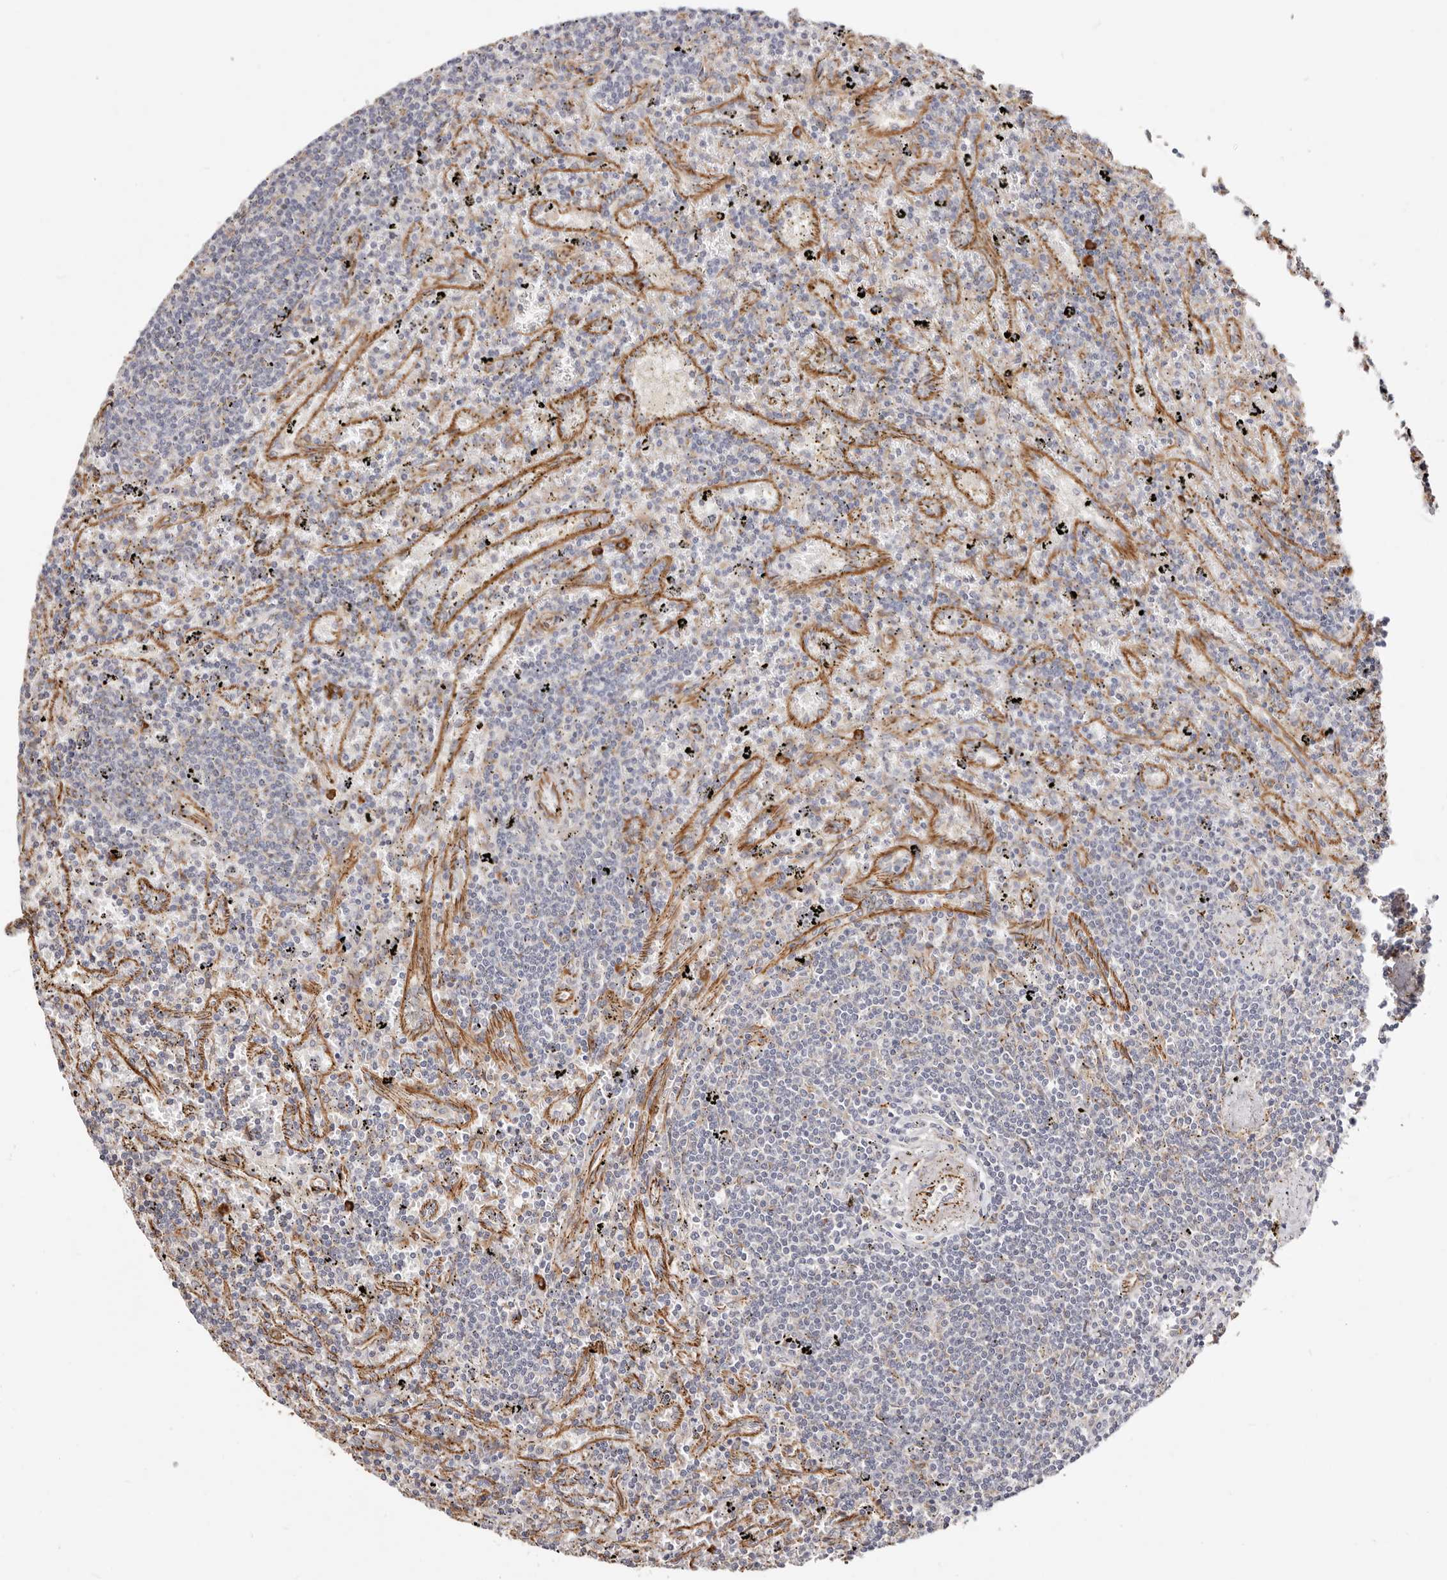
{"staining": {"intensity": "negative", "quantity": "none", "location": "none"}, "tissue": "lymphoma", "cell_type": "Tumor cells", "image_type": "cancer", "snomed": [{"axis": "morphology", "description": "Malignant lymphoma, non-Hodgkin's type, Low grade"}, {"axis": "topography", "description": "Spleen"}], "caption": "This is an immunohistochemistry (IHC) micrograph of human malignant lymphoma, non-Hodgkin's type (low-grade). There is no positivity in tumor cells.", "gene": "CTNNB1", "patient": {"sex": "male", "age": 76}}